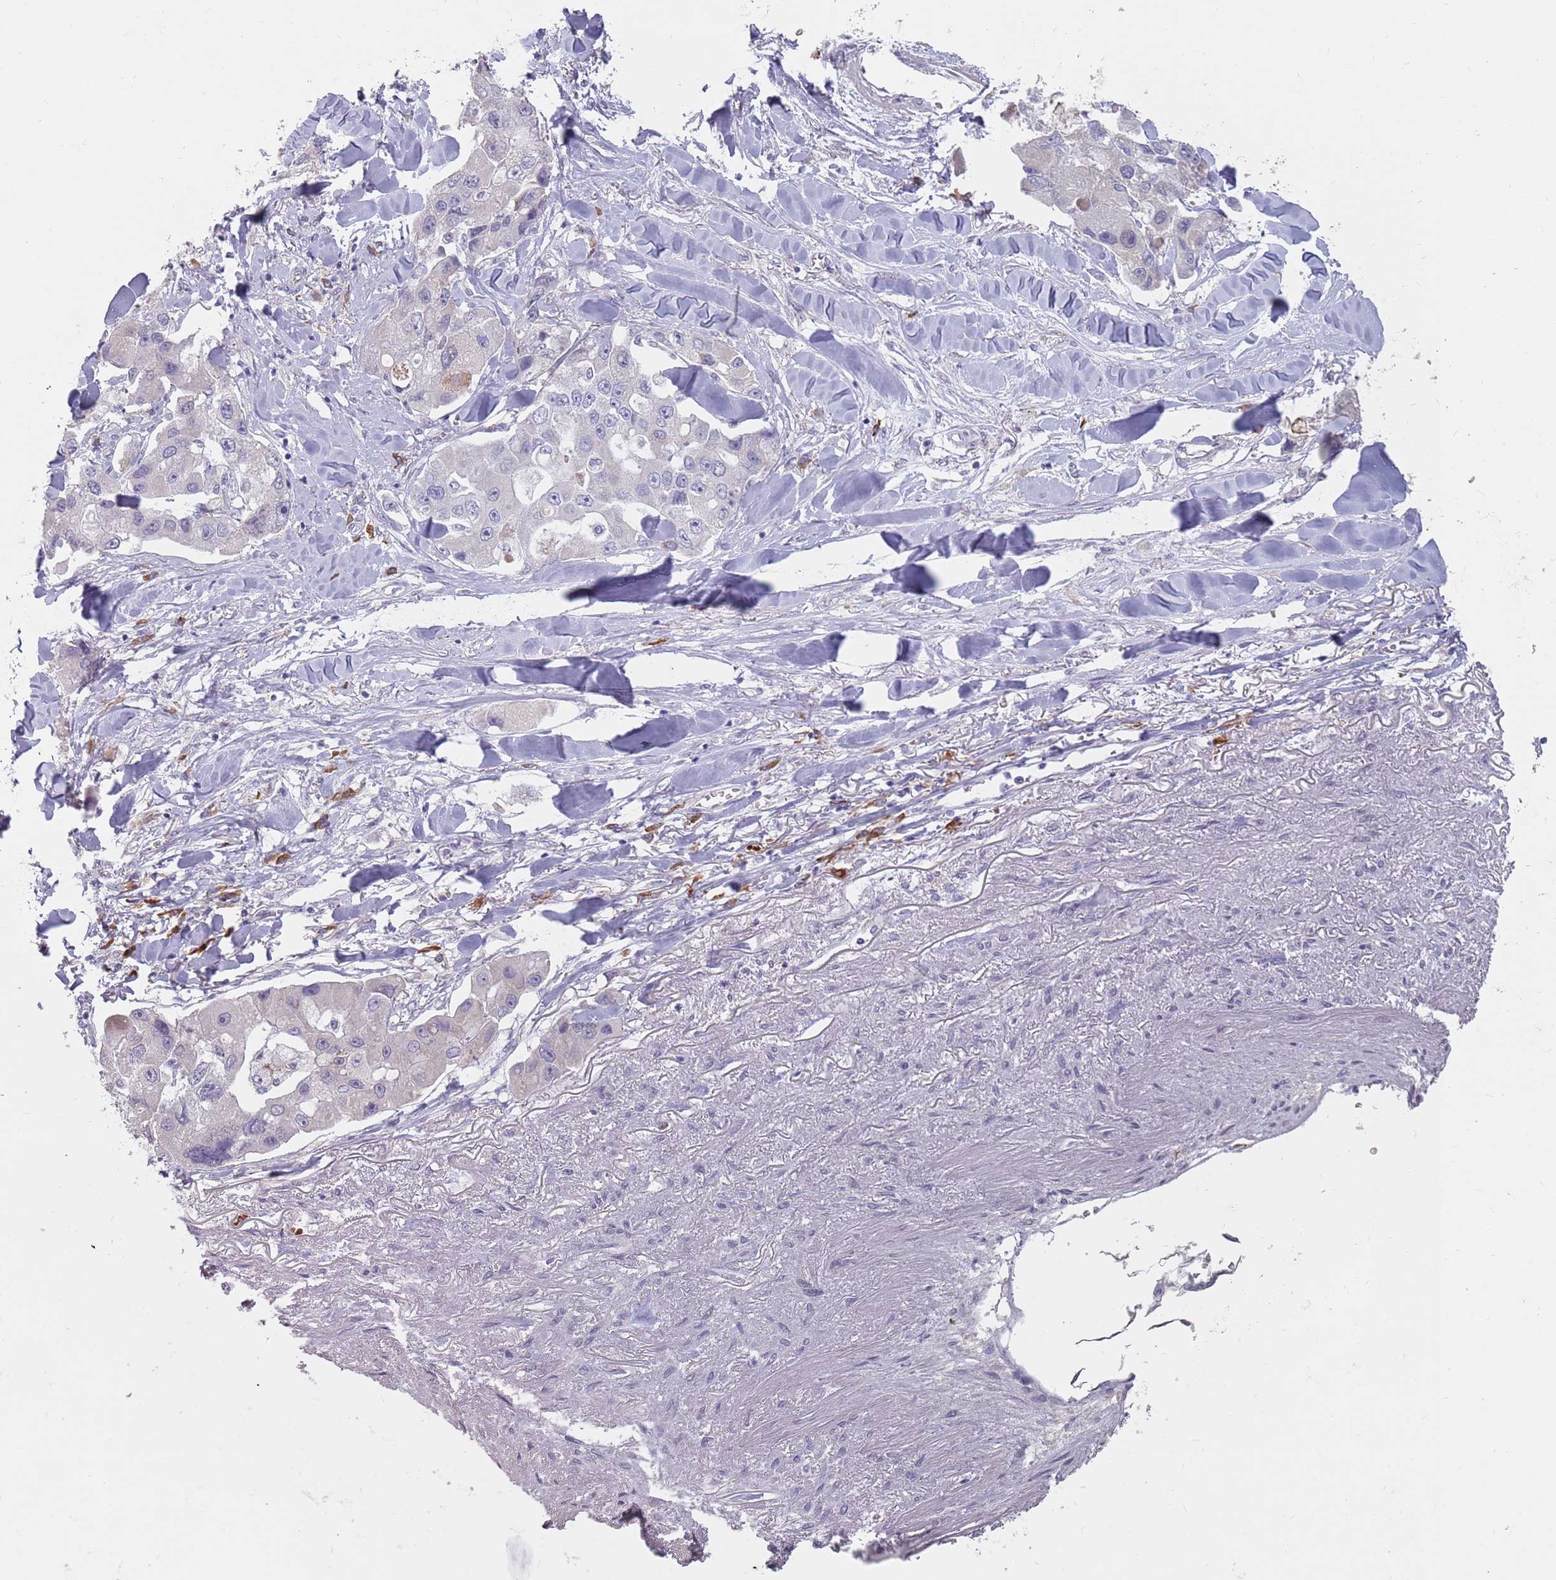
{"staining": {"intensity": "negative", "quantity": "none", "location": "none"}, "tissue": "lung cancer", "cell_type": "Tumor cells", "image_type": "cancer", "snomed": [{"axis": "morphology", "description": "Adenocarcinoma, NOS"}, {"axis": "topography", "description": "Lung"}], "caption": "Protein analysis of lung cancer (adenocarcinoma) displays no significant positivity in tumor cells.", "gene": "DXO", "patient": {"sex": "female", "age": 54}}